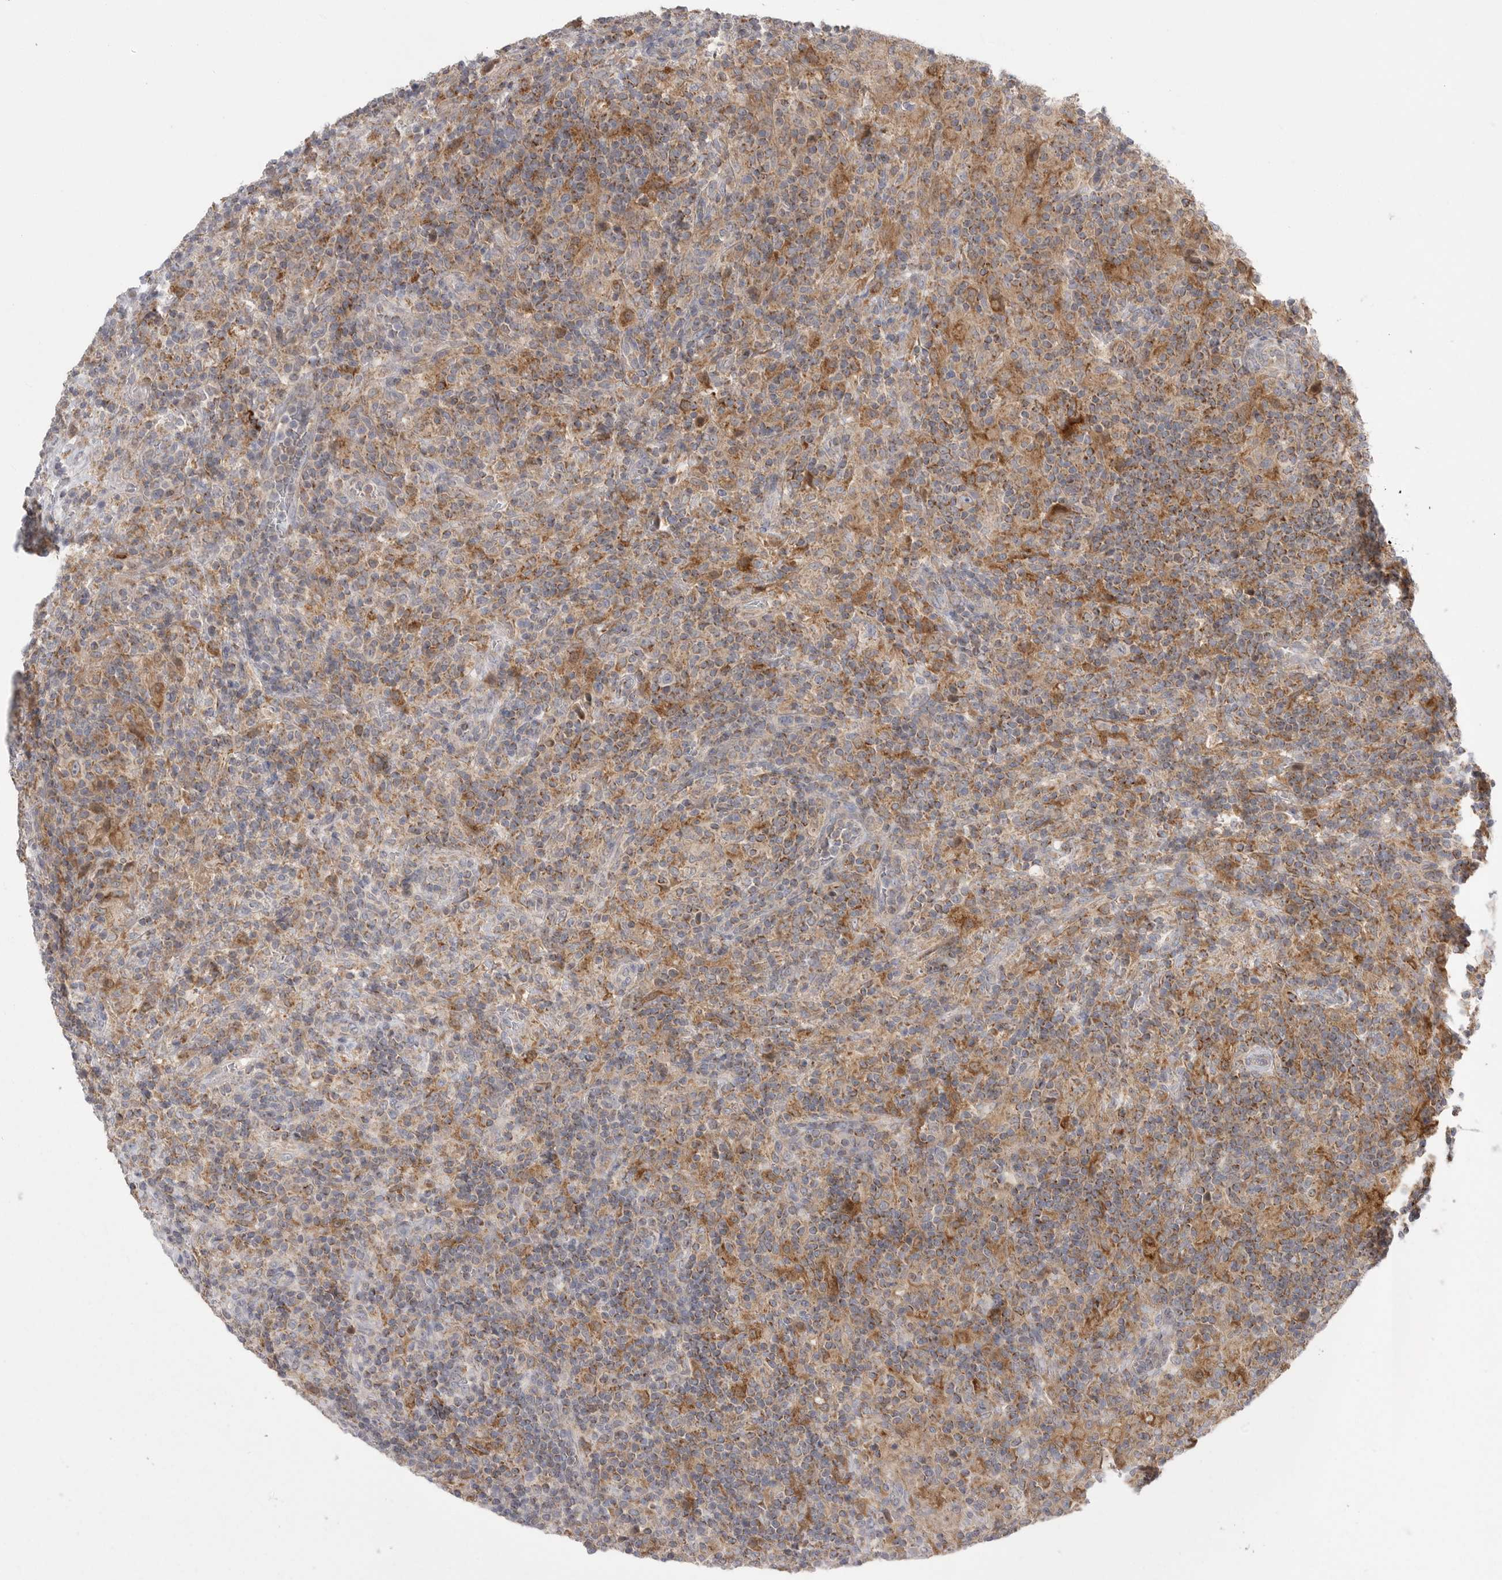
{"staining": {"intensity": "weak", "quantity": "25%-75%", "location": "cytoplasmic/membranous"}, "tissue": "lymphoma", "cell_type": "Tumor cells", "image_type": "cancer", "snomed": [{"axis": "morphology", "description": "Hodgkin's disease, NOS"}, {"axis": "topography", "description": "Lymph node"}], "caption": "Protein expression by immunohistochemistry displays weak cytoplasmic/membranous positivity in approximately 25%-75% of tumor cells in lymphoma. (DAB IHC with brightfield microscopy, high magnification).", "gene": "KYAT3", "patient": {"sex": "male", "age": 70}}